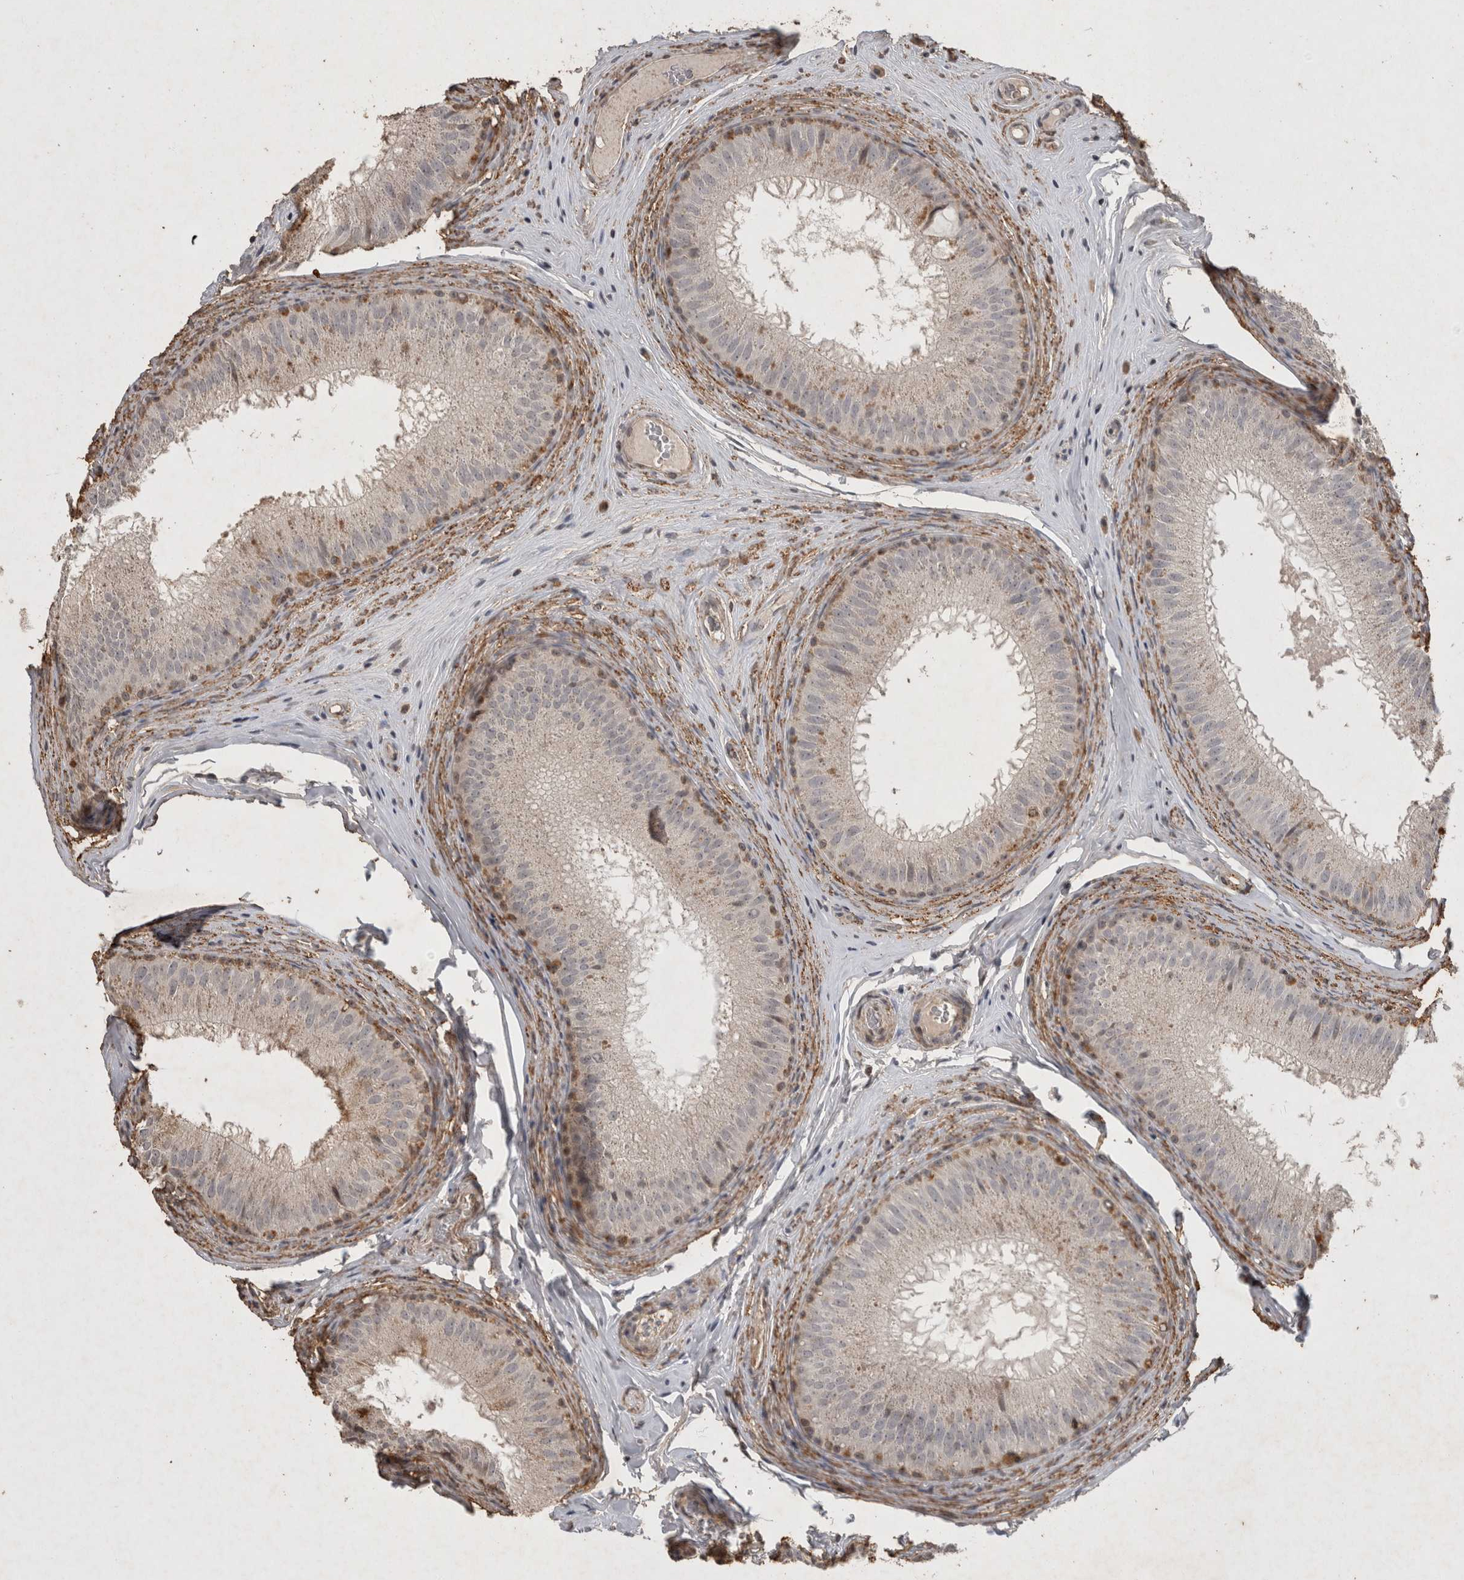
{"staining": {"intensity": "moderate", "quantity": "<25%", "location": "cytoplasmic/membranous"}, "tissue": "epididymis", "cell_type": "Glandular cells", "image_type": "normal", "snomed": [{"axis": "morphology", "description": "Normal tissue, NOS"}, {"axis": "topography", "description": "Epididymis"}], "caption": "Human epididymis stained for a protein (brown) demonstrates moderate cytoplasmic/membranous positive positivity in about <25% of glandular cells.", "gene": "HRK", "patient": {"sex": "male", "age": 32}}